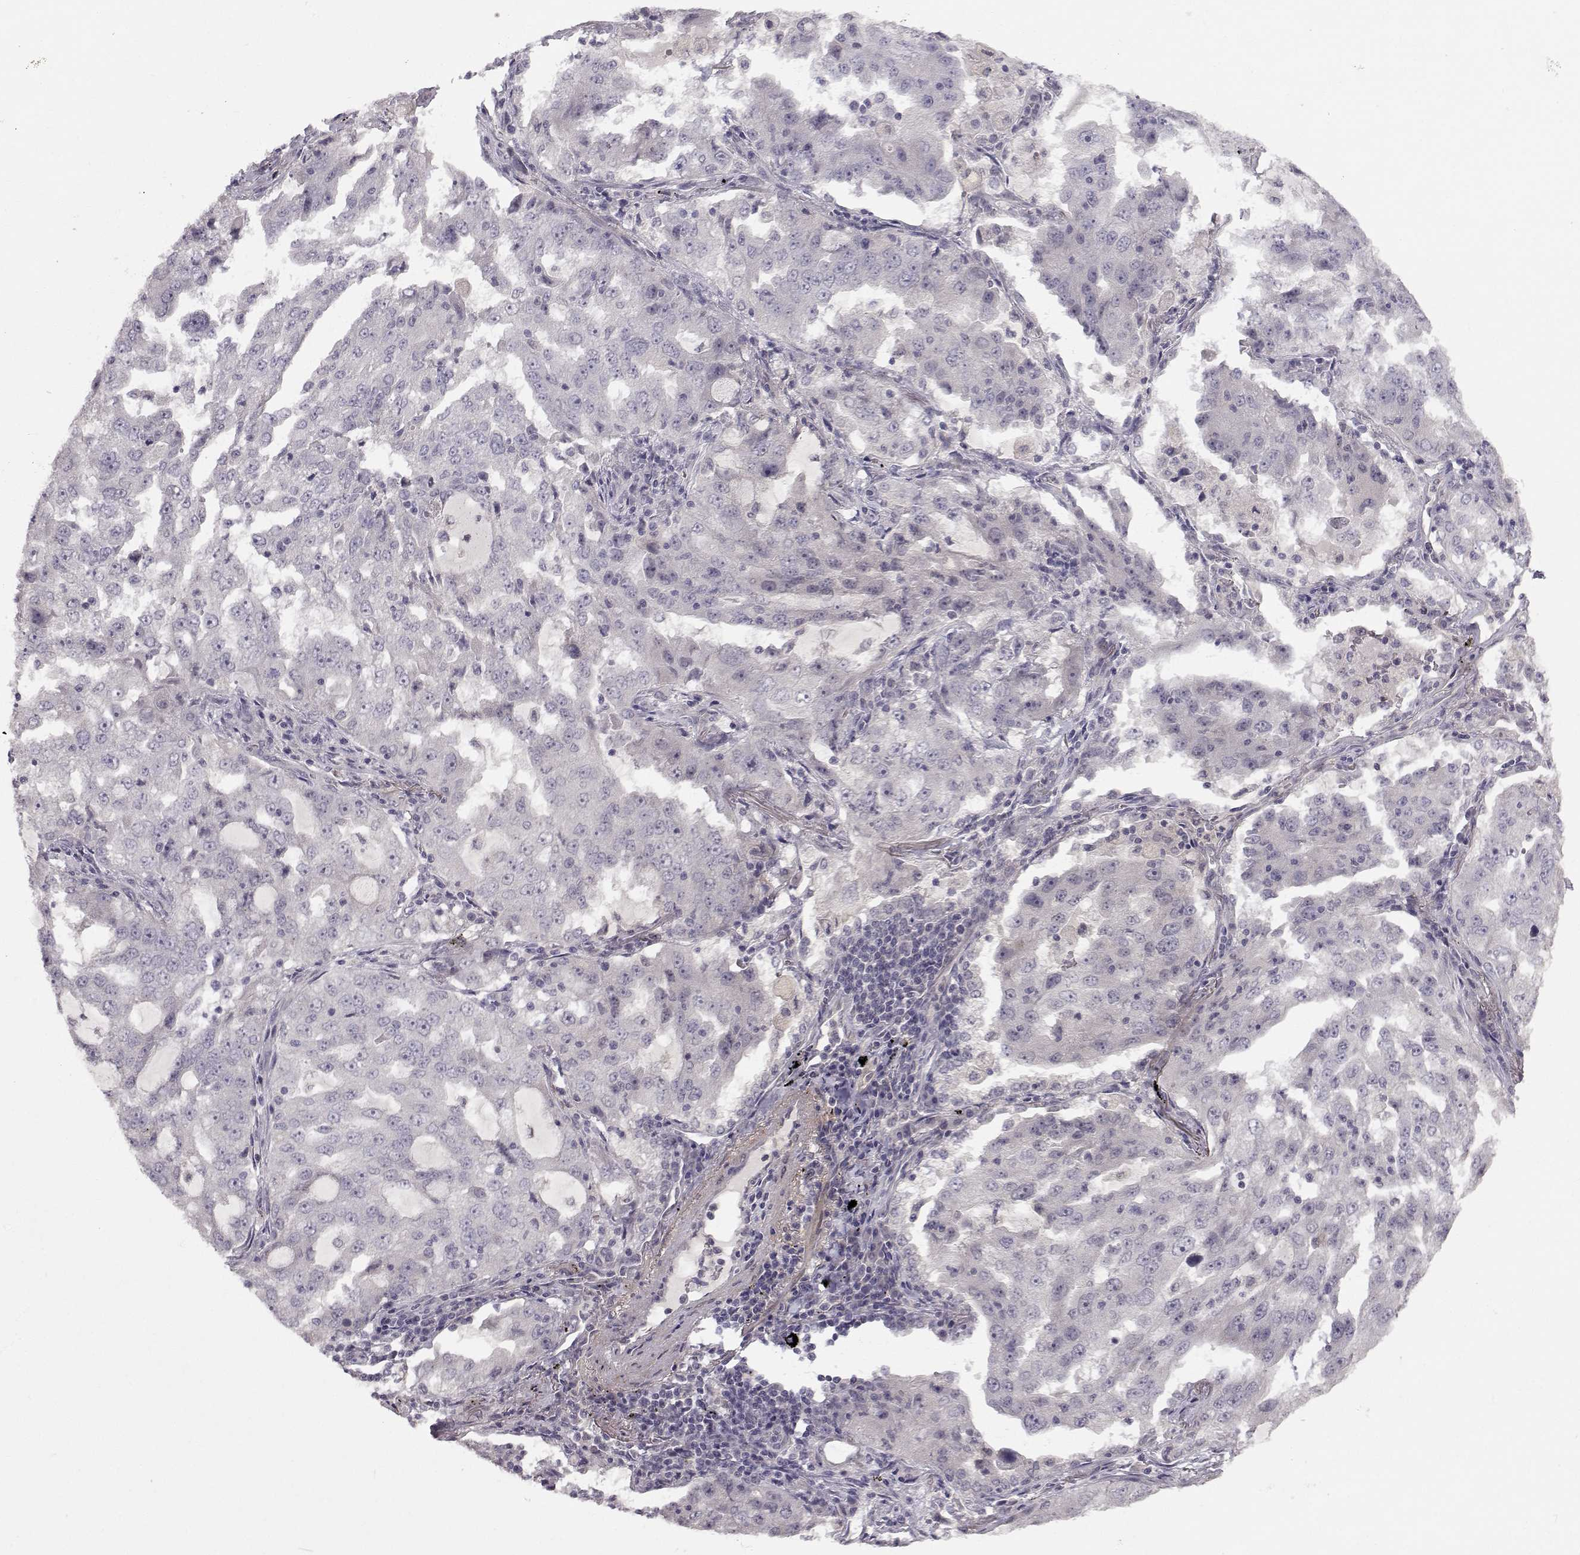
{"staining": {"intensity": "negative", "quantity": "none", "location": "none"}, "tissue": "lung cancer", "cell_type": "Tumor cells", "image_type": "cancer", "snomed": [{"axis": "morphology", "description": "Adenocarcinoma, NOS"}, {"axis": "topography", "description": "Lung"}], "caption": "Lung cancer was stained to show a protein in brown. There is no significant expression in tumor cells.", "gene": "PGM5", "patient": {"sex": "female", "age": 61}}